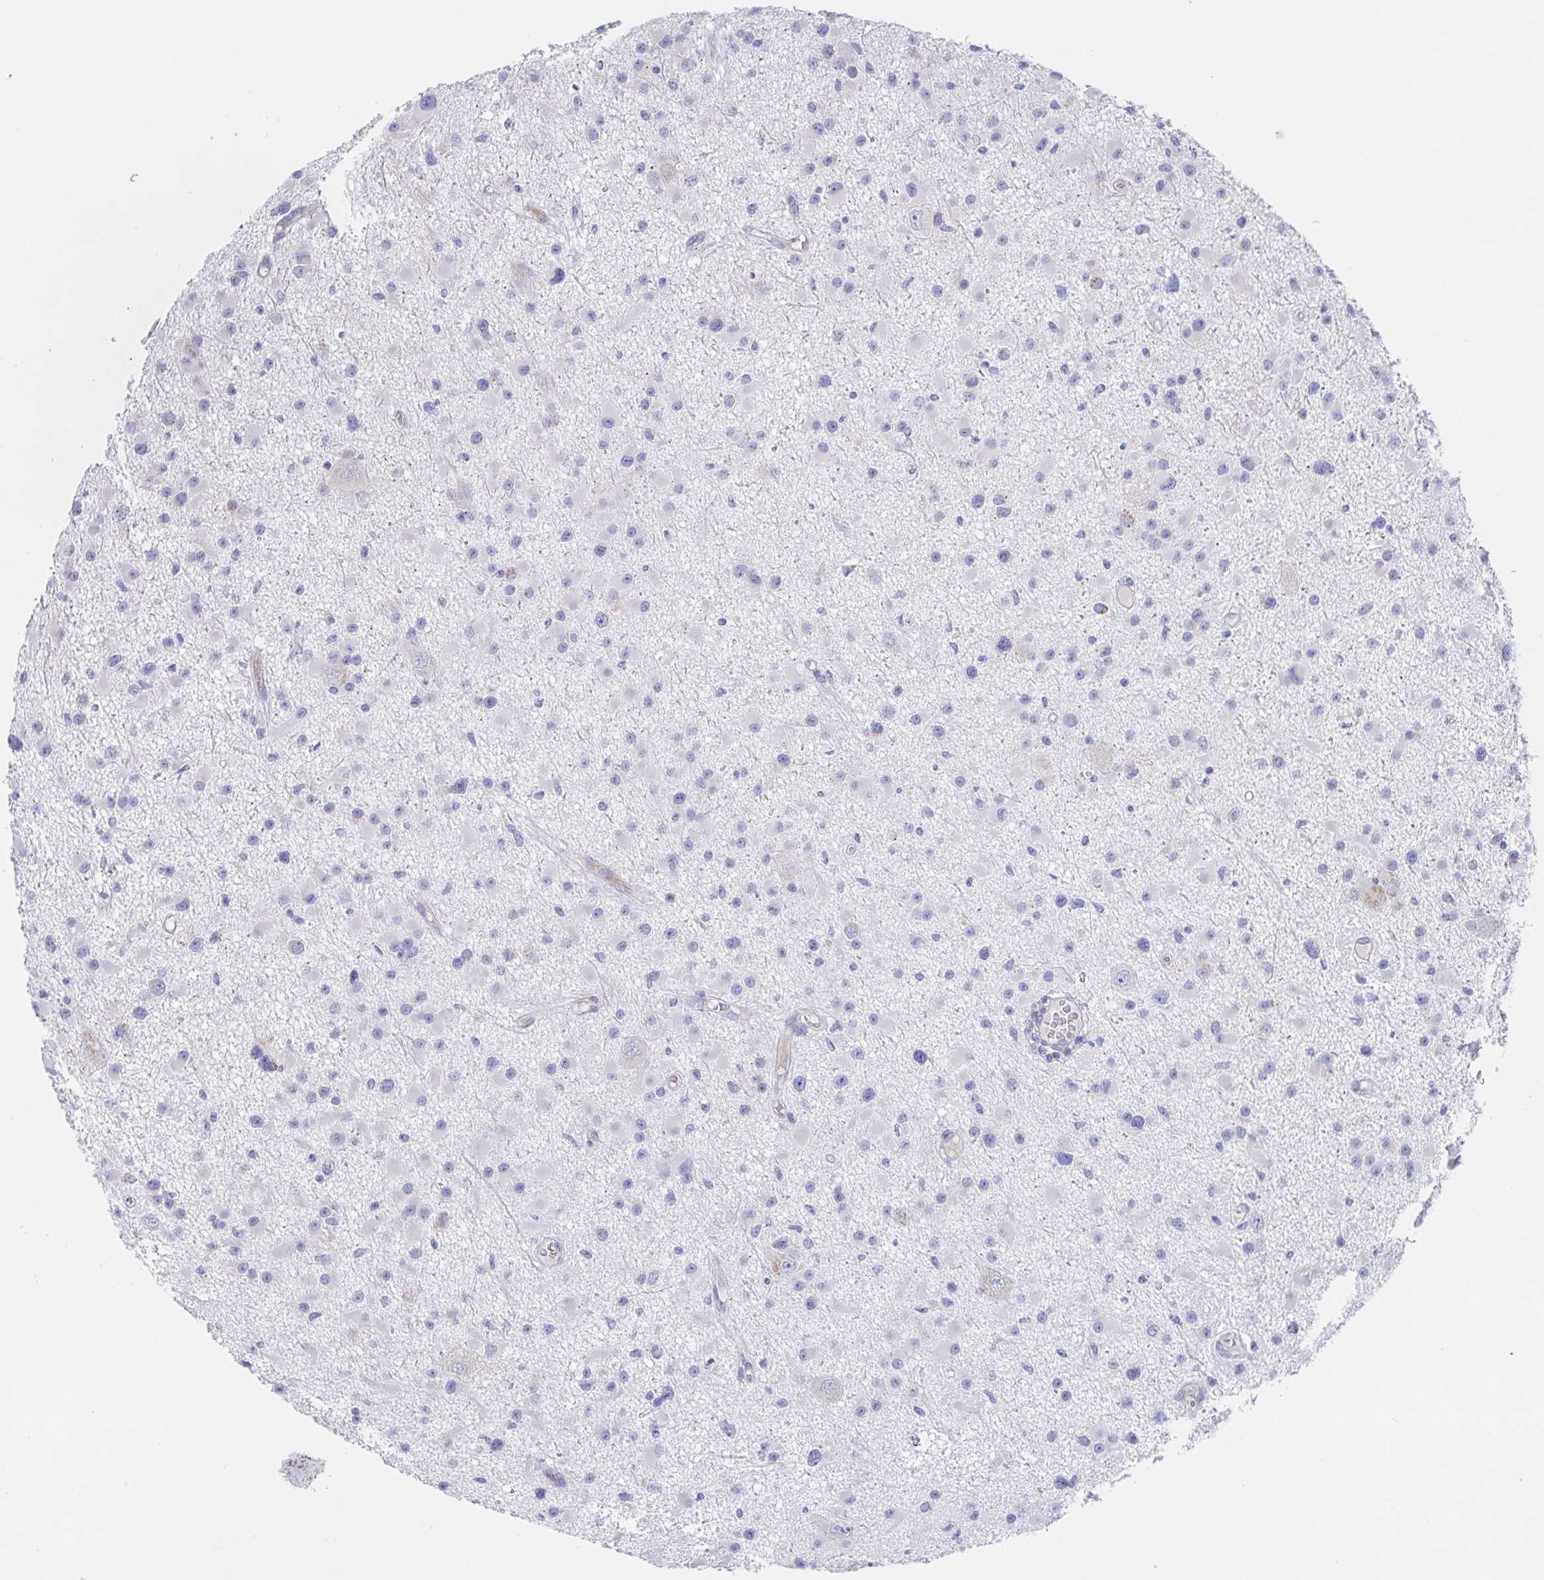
{"staining": {"intensity": "negative", "quantity": "none", "location": "none"}, "tissue": "glioma", "cell_type": "Tumor cells", "image_type": "cancer", "snomed": [{"axis": "morphology", "description": "Glioma, malignant, High grade"}, {"axis": "topography", "description": "Brain"}], "caption": "Immunohistochemistry of malignant high-grade glioma displays no expression in tumor cells.", "gene": "SIAH3", "patient": {"sex": "male", "age": 54}}